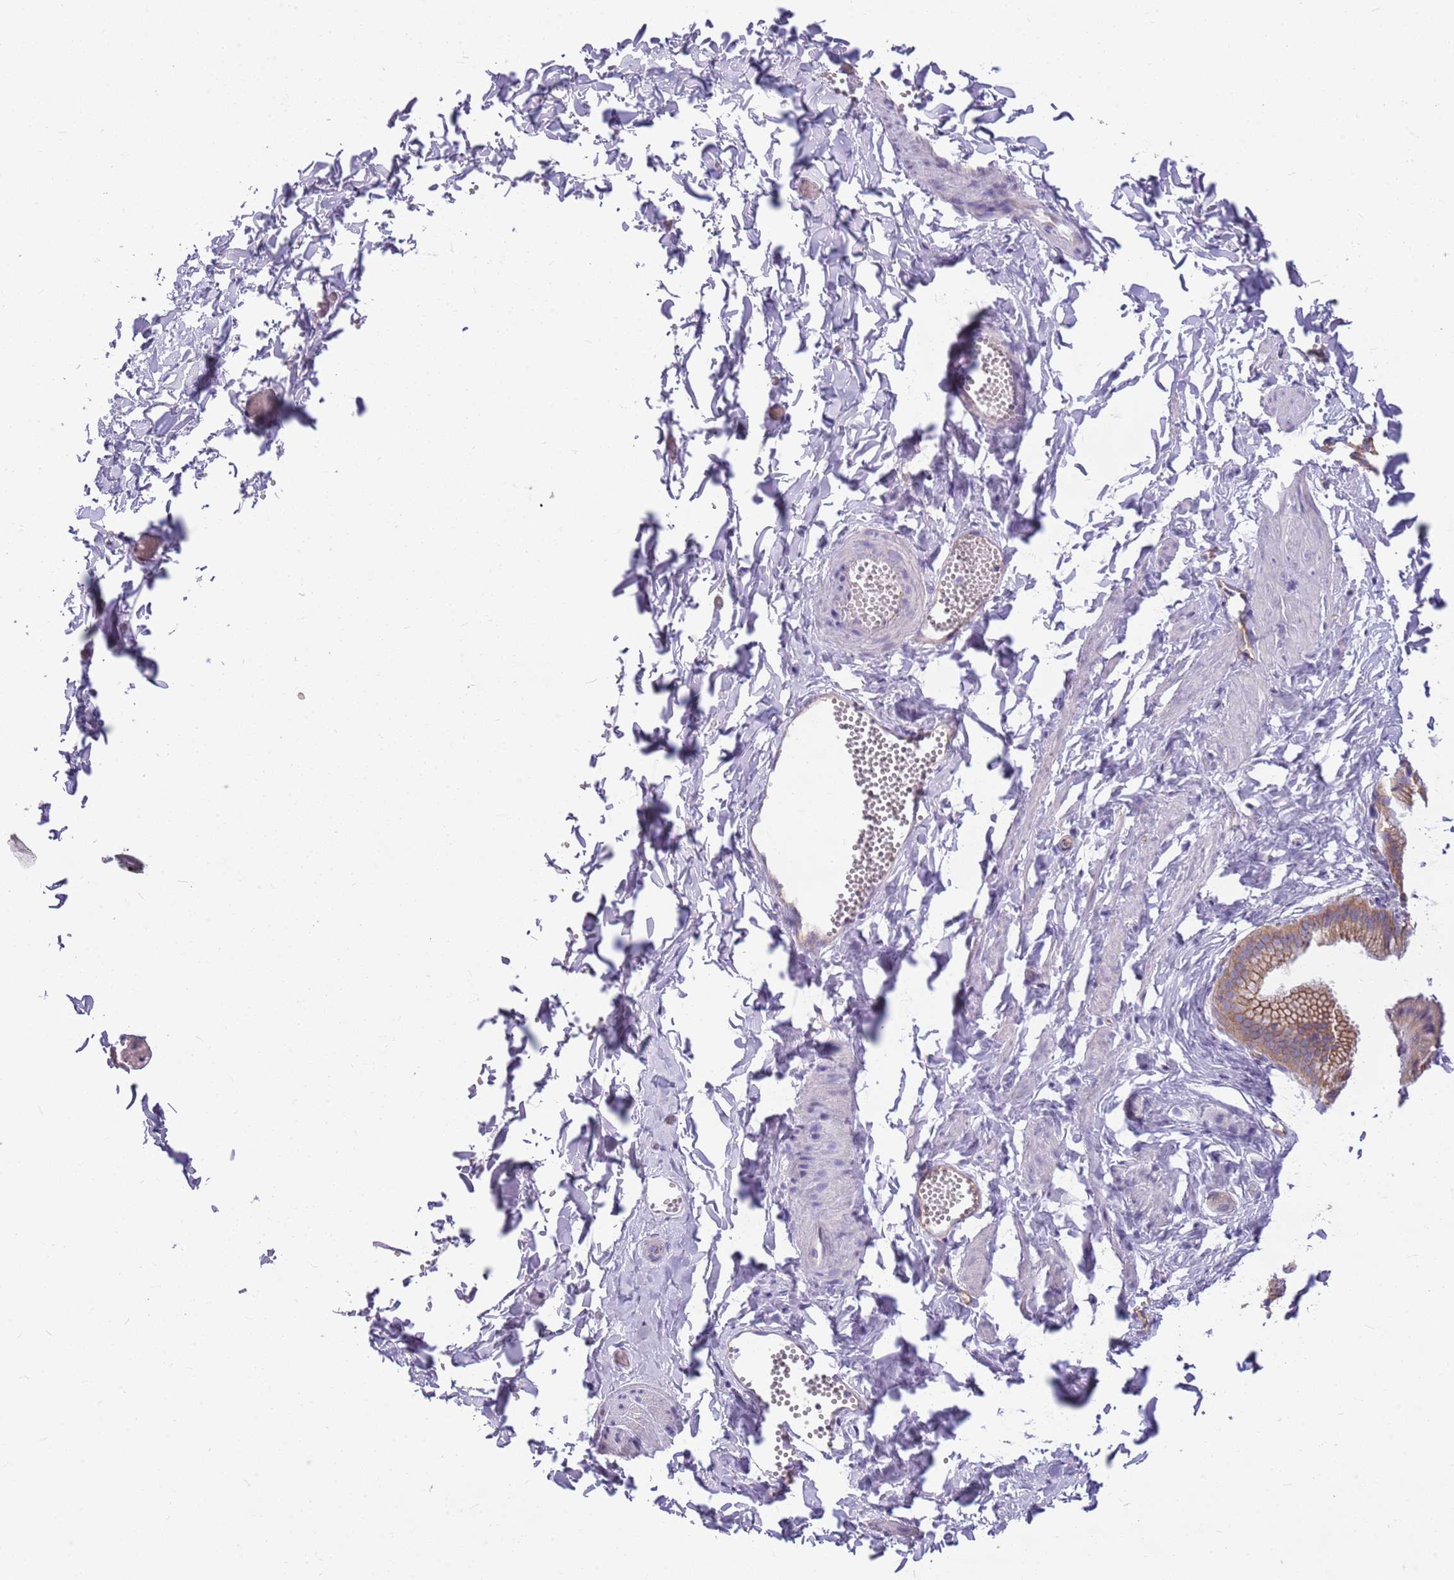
{"staining": {"intensity": "negative", "quantity": "none", "location": "none"}, "tissue": "adipose tissue", "cell_type": "Adipocytes", "image_type": "normal", "snomed": [{"axis": "morphology", "description": "Normal tissue, NOS"}, {"axis": "topography", "description": "Gallbladder"}, {"axis": "topography", "description": "Peripheral nerve tissue"}], "caption": "This is a histopathology image of IHC staining of benign adipose tissue, which shows no positivity in adipocytes.", "gene": "PARP8", "patient": {"sex": "male", "age": 38}}